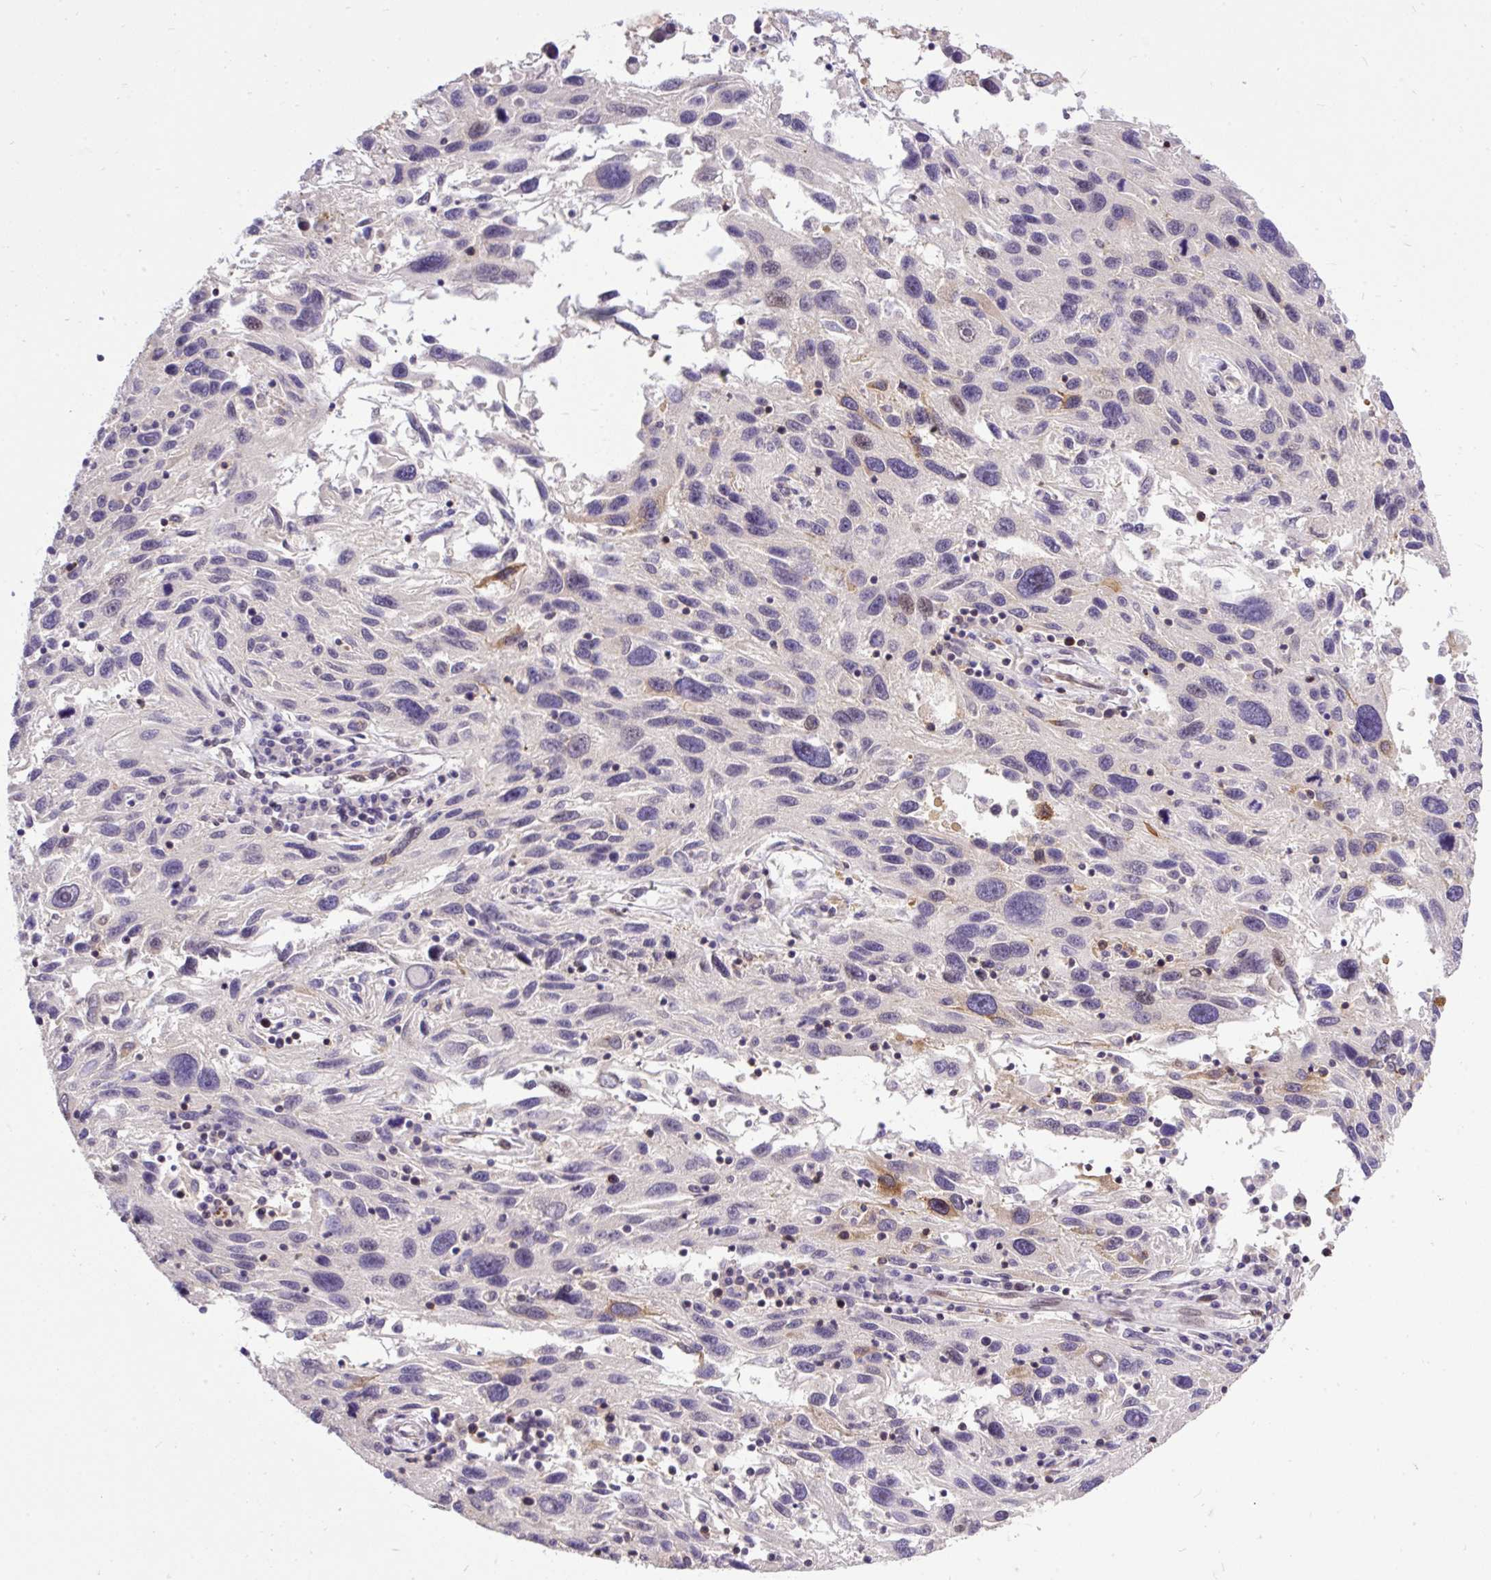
{"staining": {"intensity": "moderate", "quantity": "25%-75%", "location": "cytoplasmic/membranous"}, "tissue": "melanoma", "cell_type": "Tumor cells", "image_type": "cancer", "snomed": [{"axis": "morphology", "description": "Malignant melanoma, NOS"}, {"axis": "topography", "description": "Skin"}], "caption": "Melanoma stained for a protein (brown) demonstrates moderate cytoplasmic/membranous positive expression in approximately 25%-75% of tumor cells.", "gene": "TRIM17", "patient": {"sex": "male", "age": 53}}